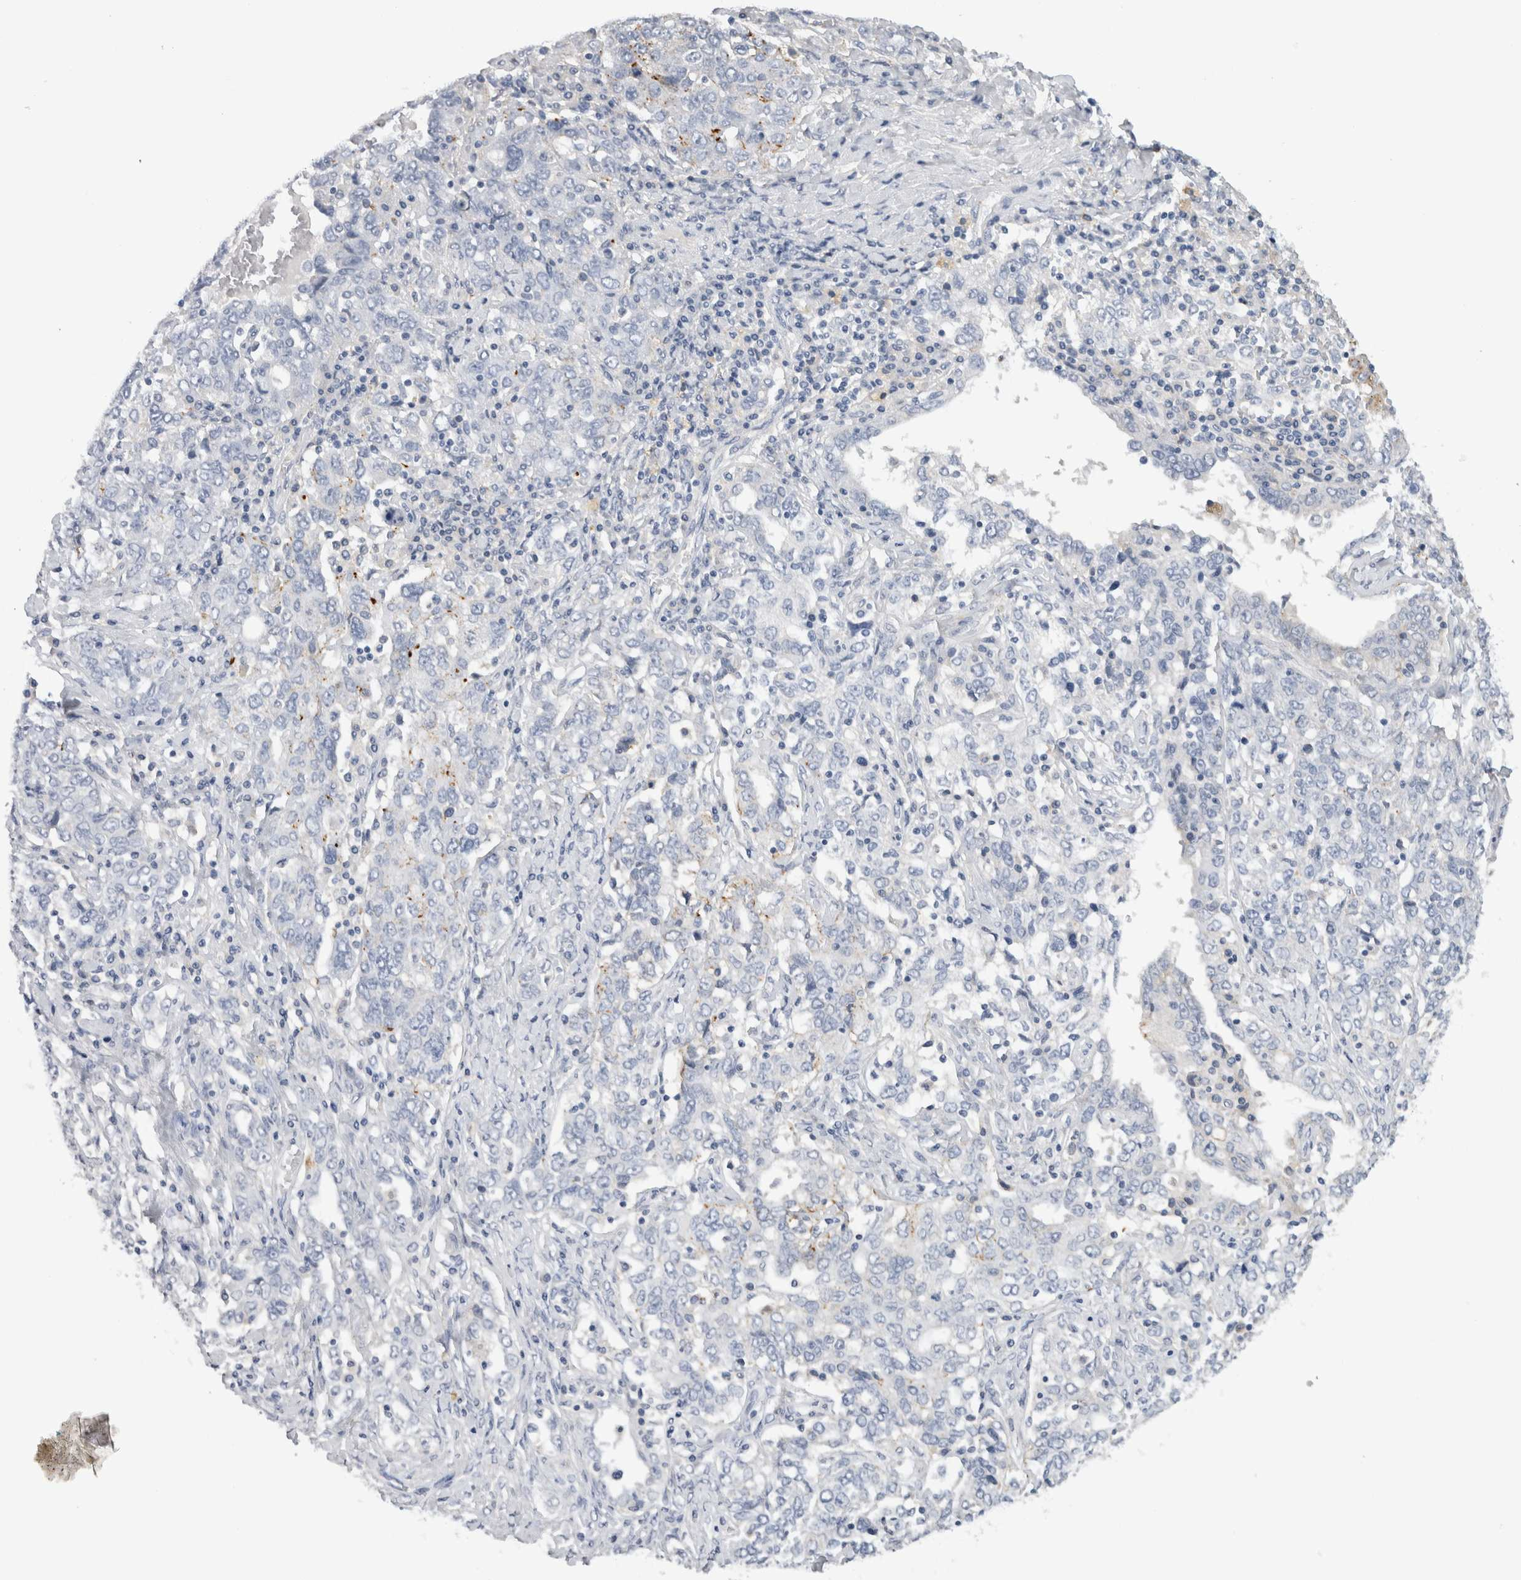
{"staining": {"intensity": "negative", "quantity": "none", "location": "none"}, "tissue": "ovarian cancer", "cell_type": "Tumor cells", "image_type": "cancer", "snomed": [{"axis": "morphology", "description": "Carcinoma, endometroid"}, {"axis": "topography", "description": "Ovary"}], "caption": "DAB immunohistochemical staining of ovarian endometroid carcinoma shows no significant expression in tumor cells.", "gene": "CD63", "patient": {"sex": "female", "age": 62}}